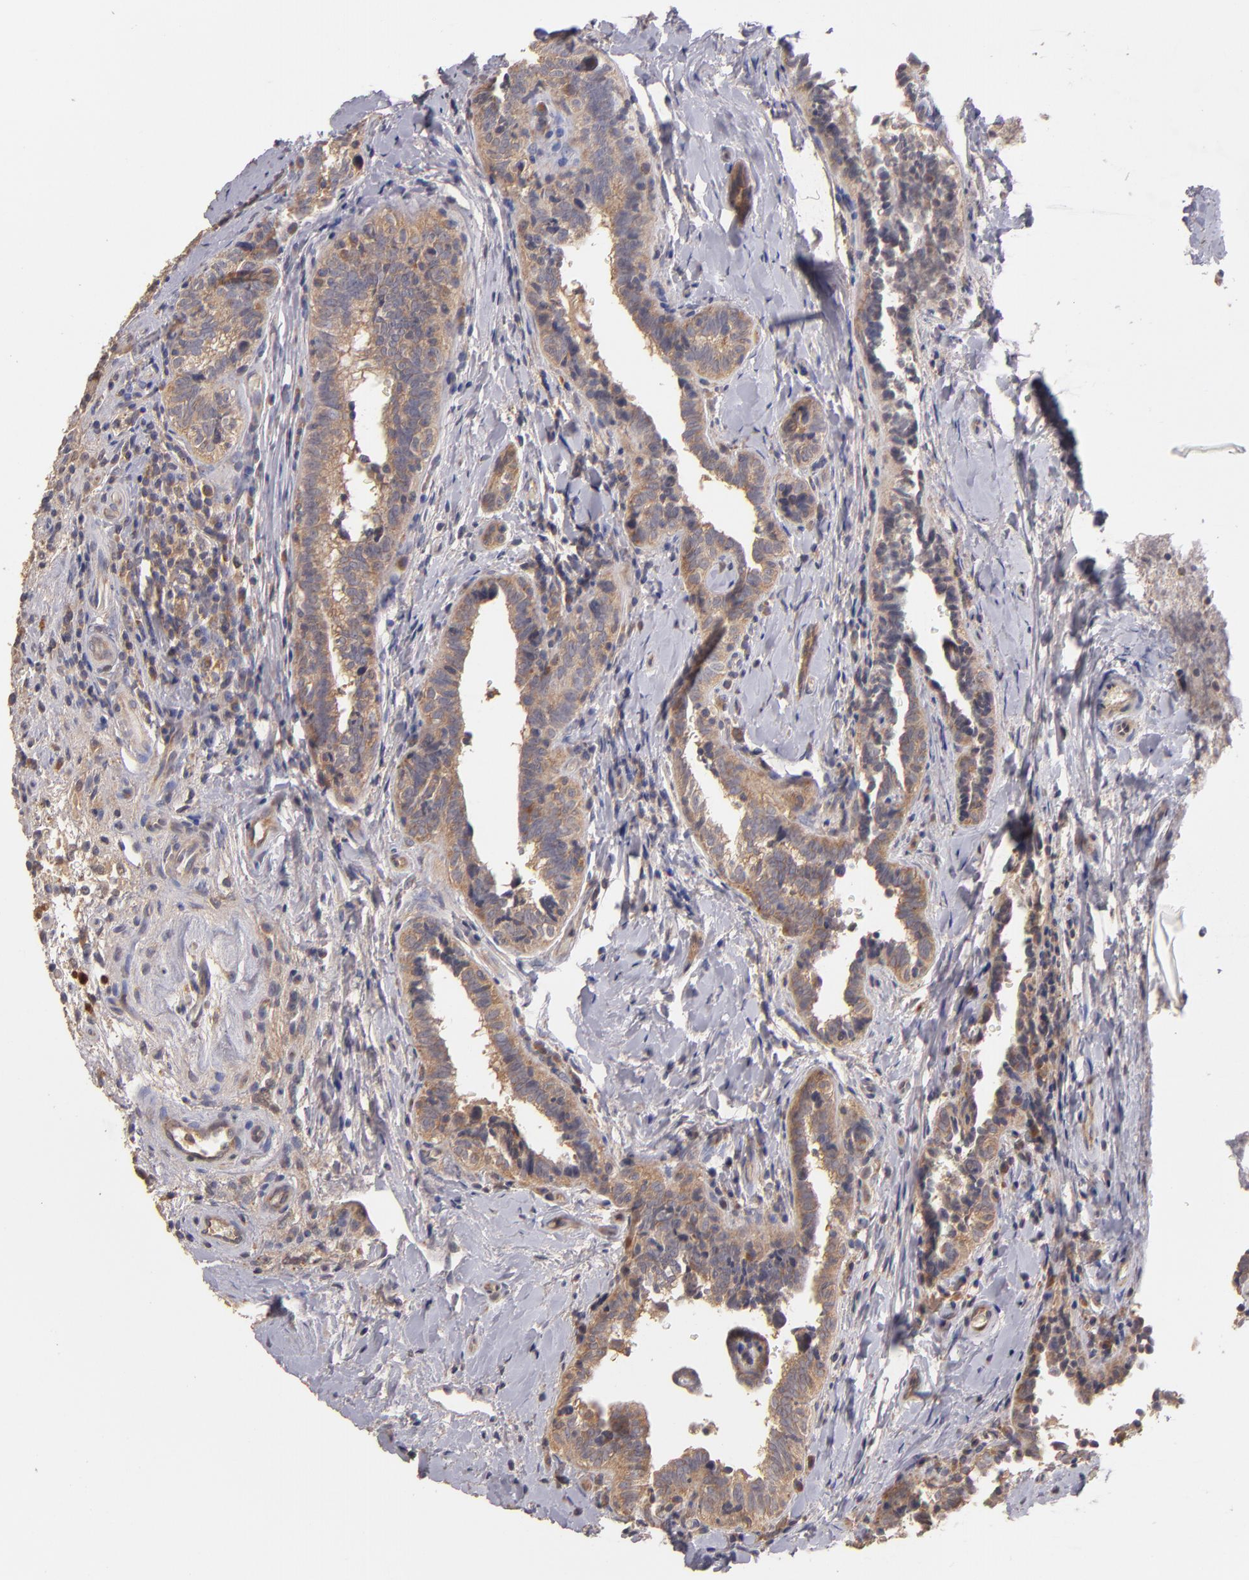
{"staining": {"intensity": "moderate", "quantity": "25%-75%", "location": "cytoplasmic/membranous"}, "tissue": "testis cancer", "cell_type": "Tumor cells", "image_type": "cancer", "snomed": [{"axis": "morphology", "description": "Seminoma, NOS"}, {"axis": "topography", "description": "Testis"}], "caption": "This is an image of immunohistochemistry staining of testis seminoma, which shows moderate staining in the cytoplasmic/membranous of tumor cells.", "gene": "UPF3B", "patient": {"sex": "male", "age": 32}}